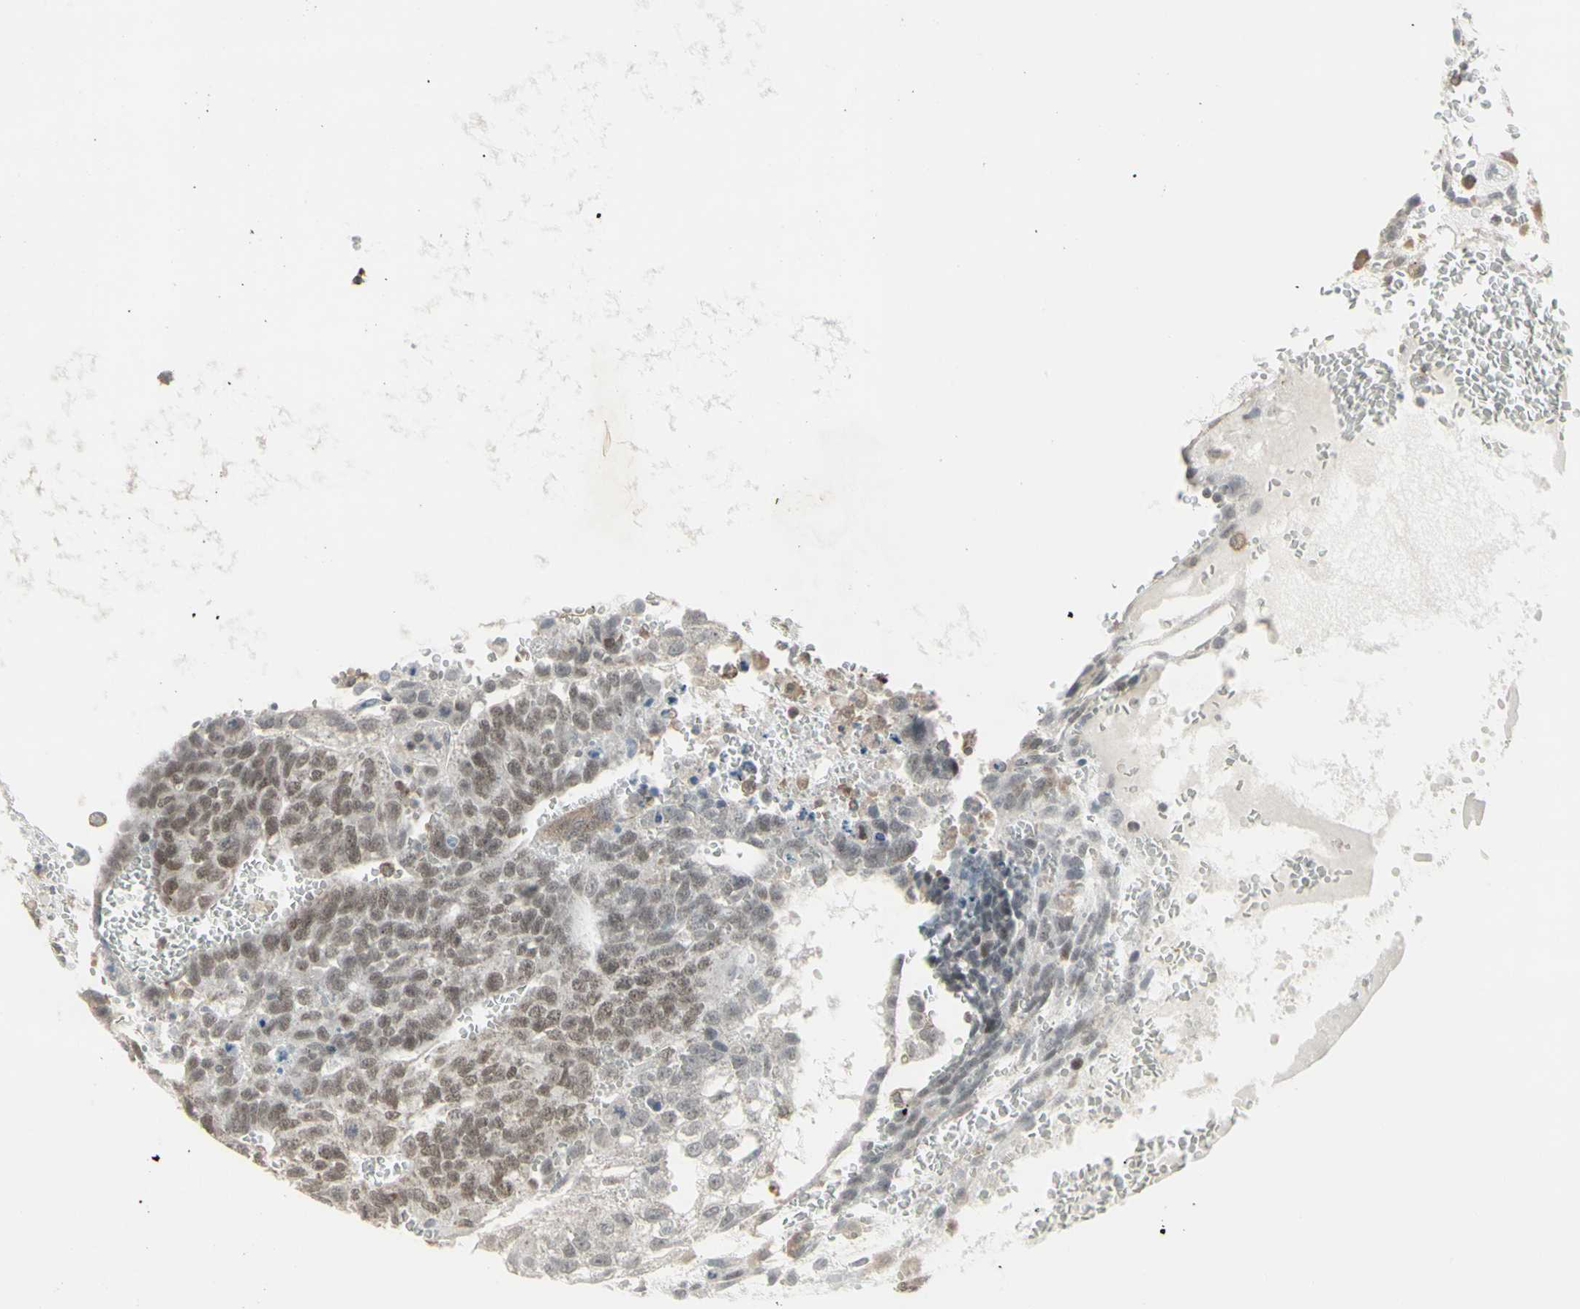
{"staining": {"intensity": "weak", "quantity": ">75%", "location": "nuclear"}, "tissue": "testis cancer", "cell_type": "Tumor cells", "image_type": "cancer", "snomed": [{"axis": "morphology", "description": "Seminoma, NOS"}, {"axis": "morphology", "description": "Carcinoma, Embryonal, NOS"}, {"axis": "topography", "description": "Testis"}], "caption": "Protein staining shows weak nuclear positivity in about >75% of tumor cells in testis cancer.", "gene": "SAMSN1", "patient": {"sex": "male", "age": 52}}